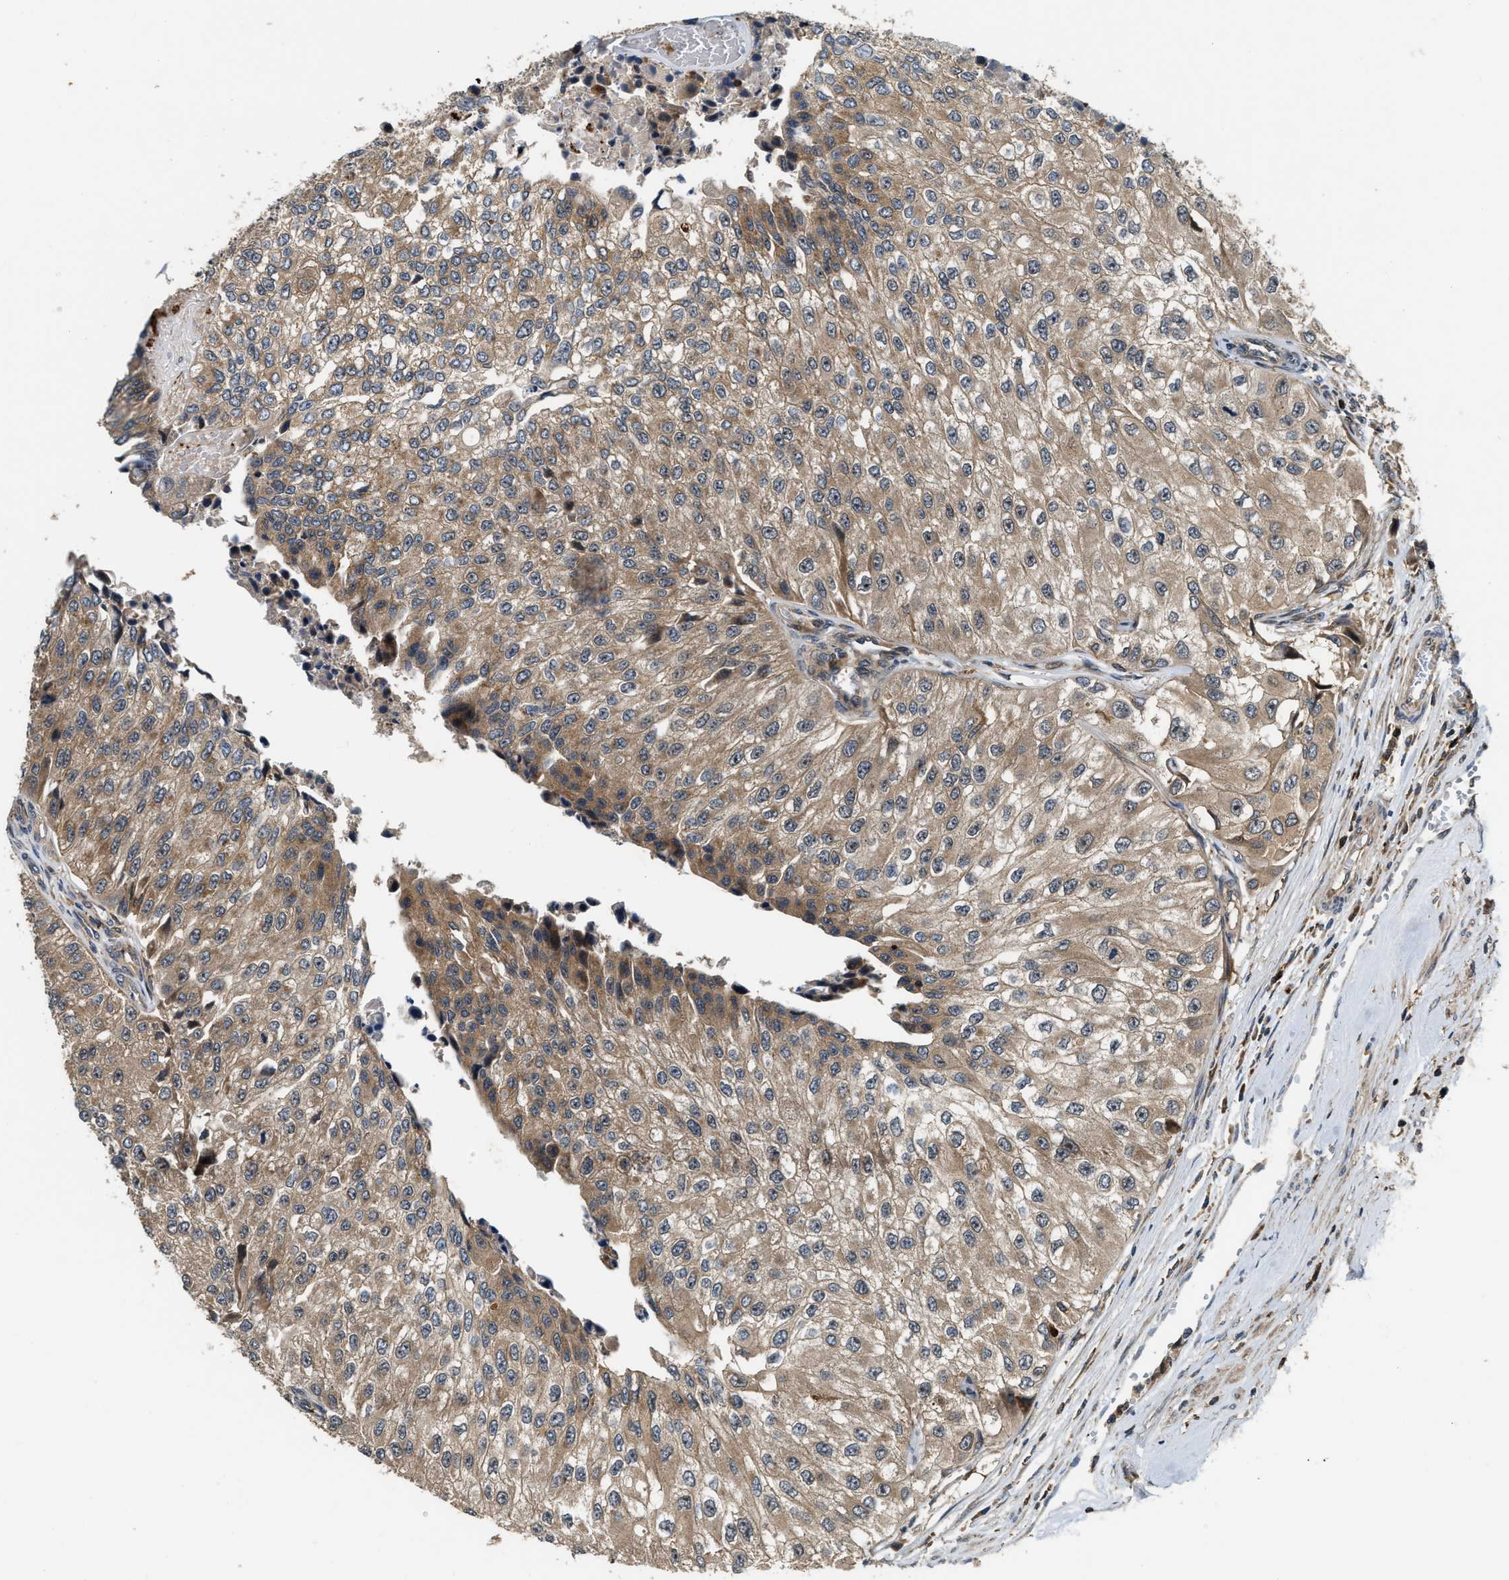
{"staining": {"intensity": "moderate", "quantity": ">75%", "location": "cytoplasmic/membranous"}, "tissue": "urothelial cancer", "cell_type": "Tumor cells", "image_type": "cancer", "snomed": [{"axis": "morphology", "description": "Urothelial carcinoma, High grade"}, {"axis": "topography", "description": "Kidney"}, {"axis": "topography", "description": "Urinary bladder"}], "caption": "This is a photomicrograph of IHC staining of high-grade urothelial carcinoma, which shows moderate expression in the cytoplasmic/membranous of tumor cells.", "gene": "SNX5", "patient": {"sex": "male", "age": 77}}